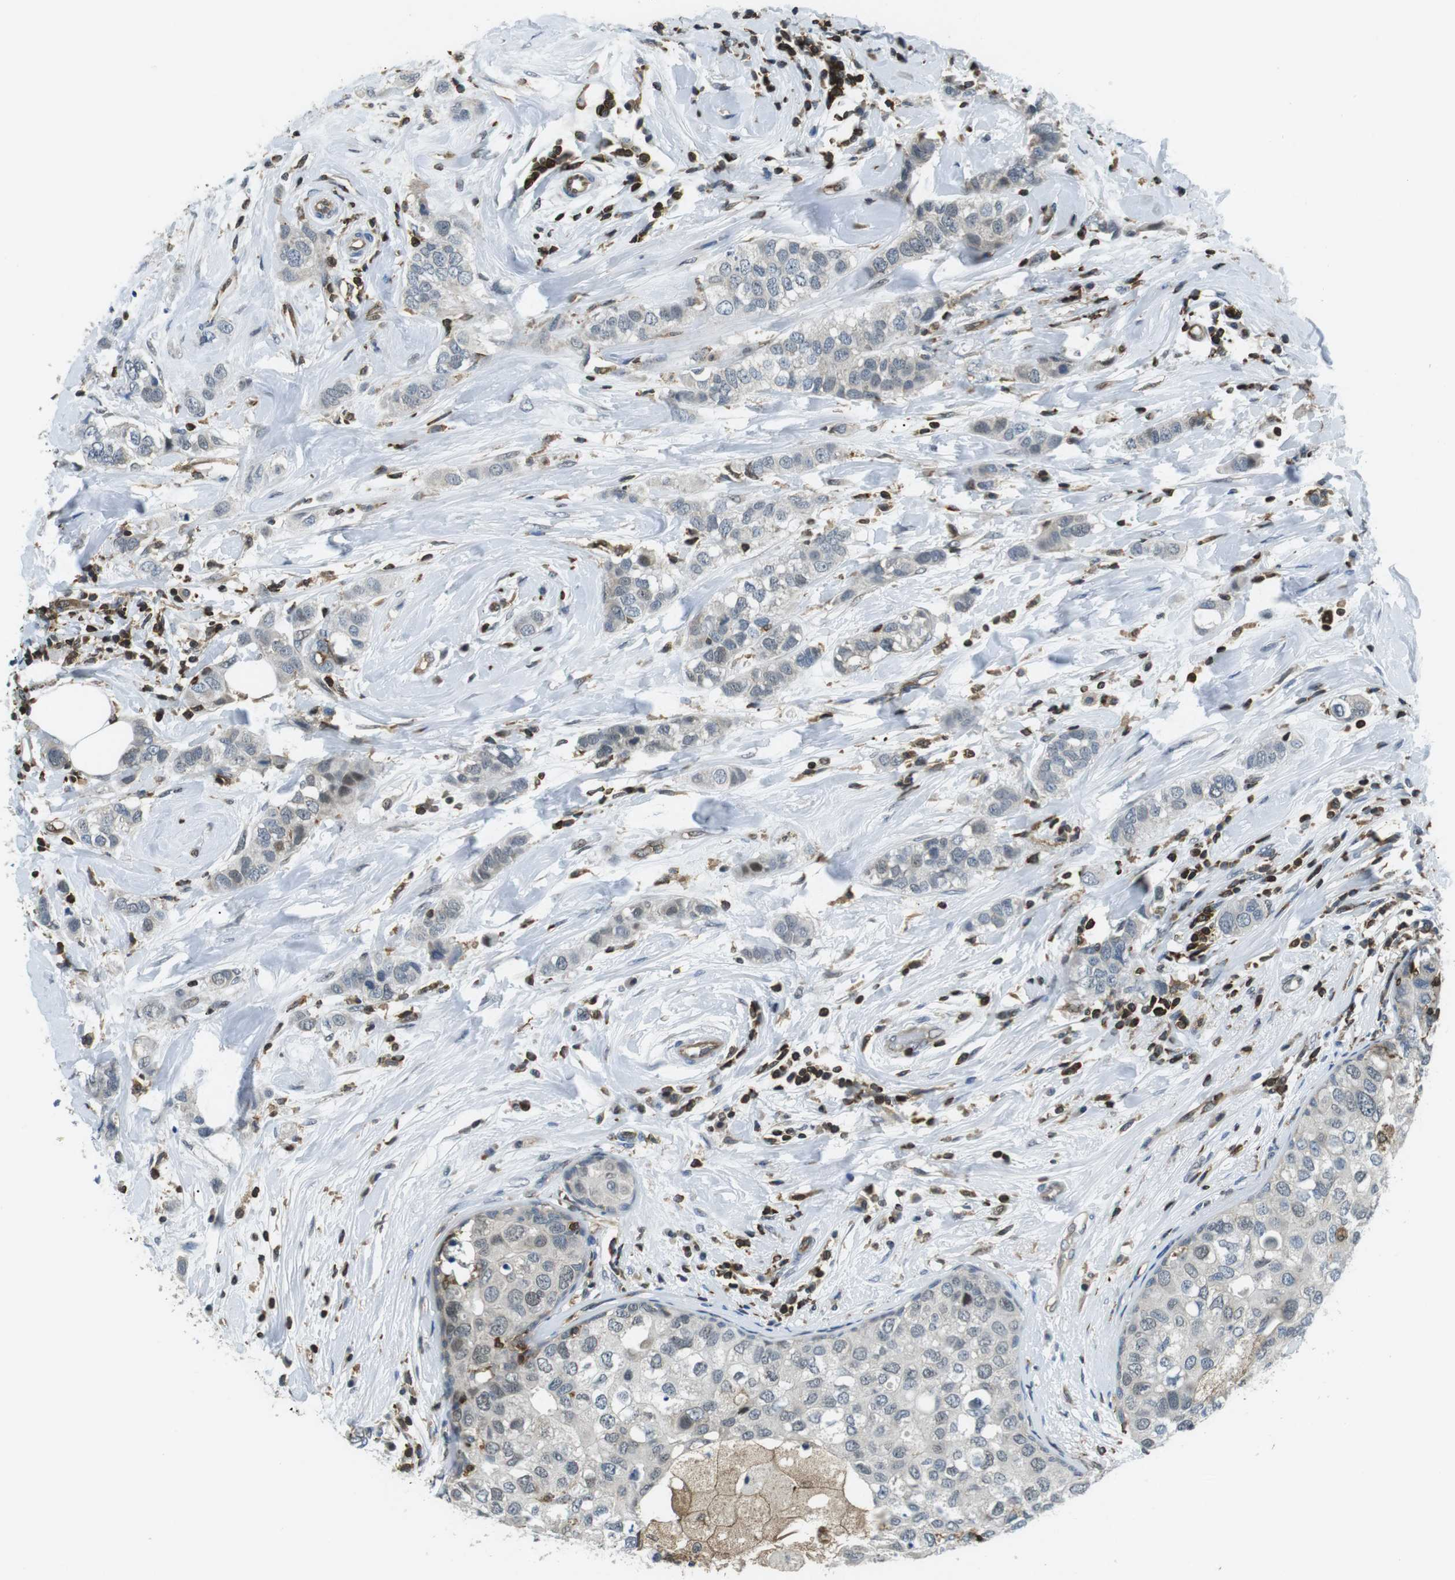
{"staining": {"intensity": "weak", "quantity": "<25%", "location": "nuclear"}, "tissue": "breast cancer", "cell_type": "Tumor cells", "image_type": "cancer", "snomed": [{"axis": "morphology", "description": "Duct carcinoma"}, {"axis": "topography", "description": "Breast"}], "caption": "Tumor cells show no significant staining in breast cancer. Brightfield microscopy of immunohistochemistry (IHC) stained with DAB (brown) and hematoxylin (blue), captured at high magnification.", "gene": "STK10", "patient": {"sex": "female", "age": 50}}